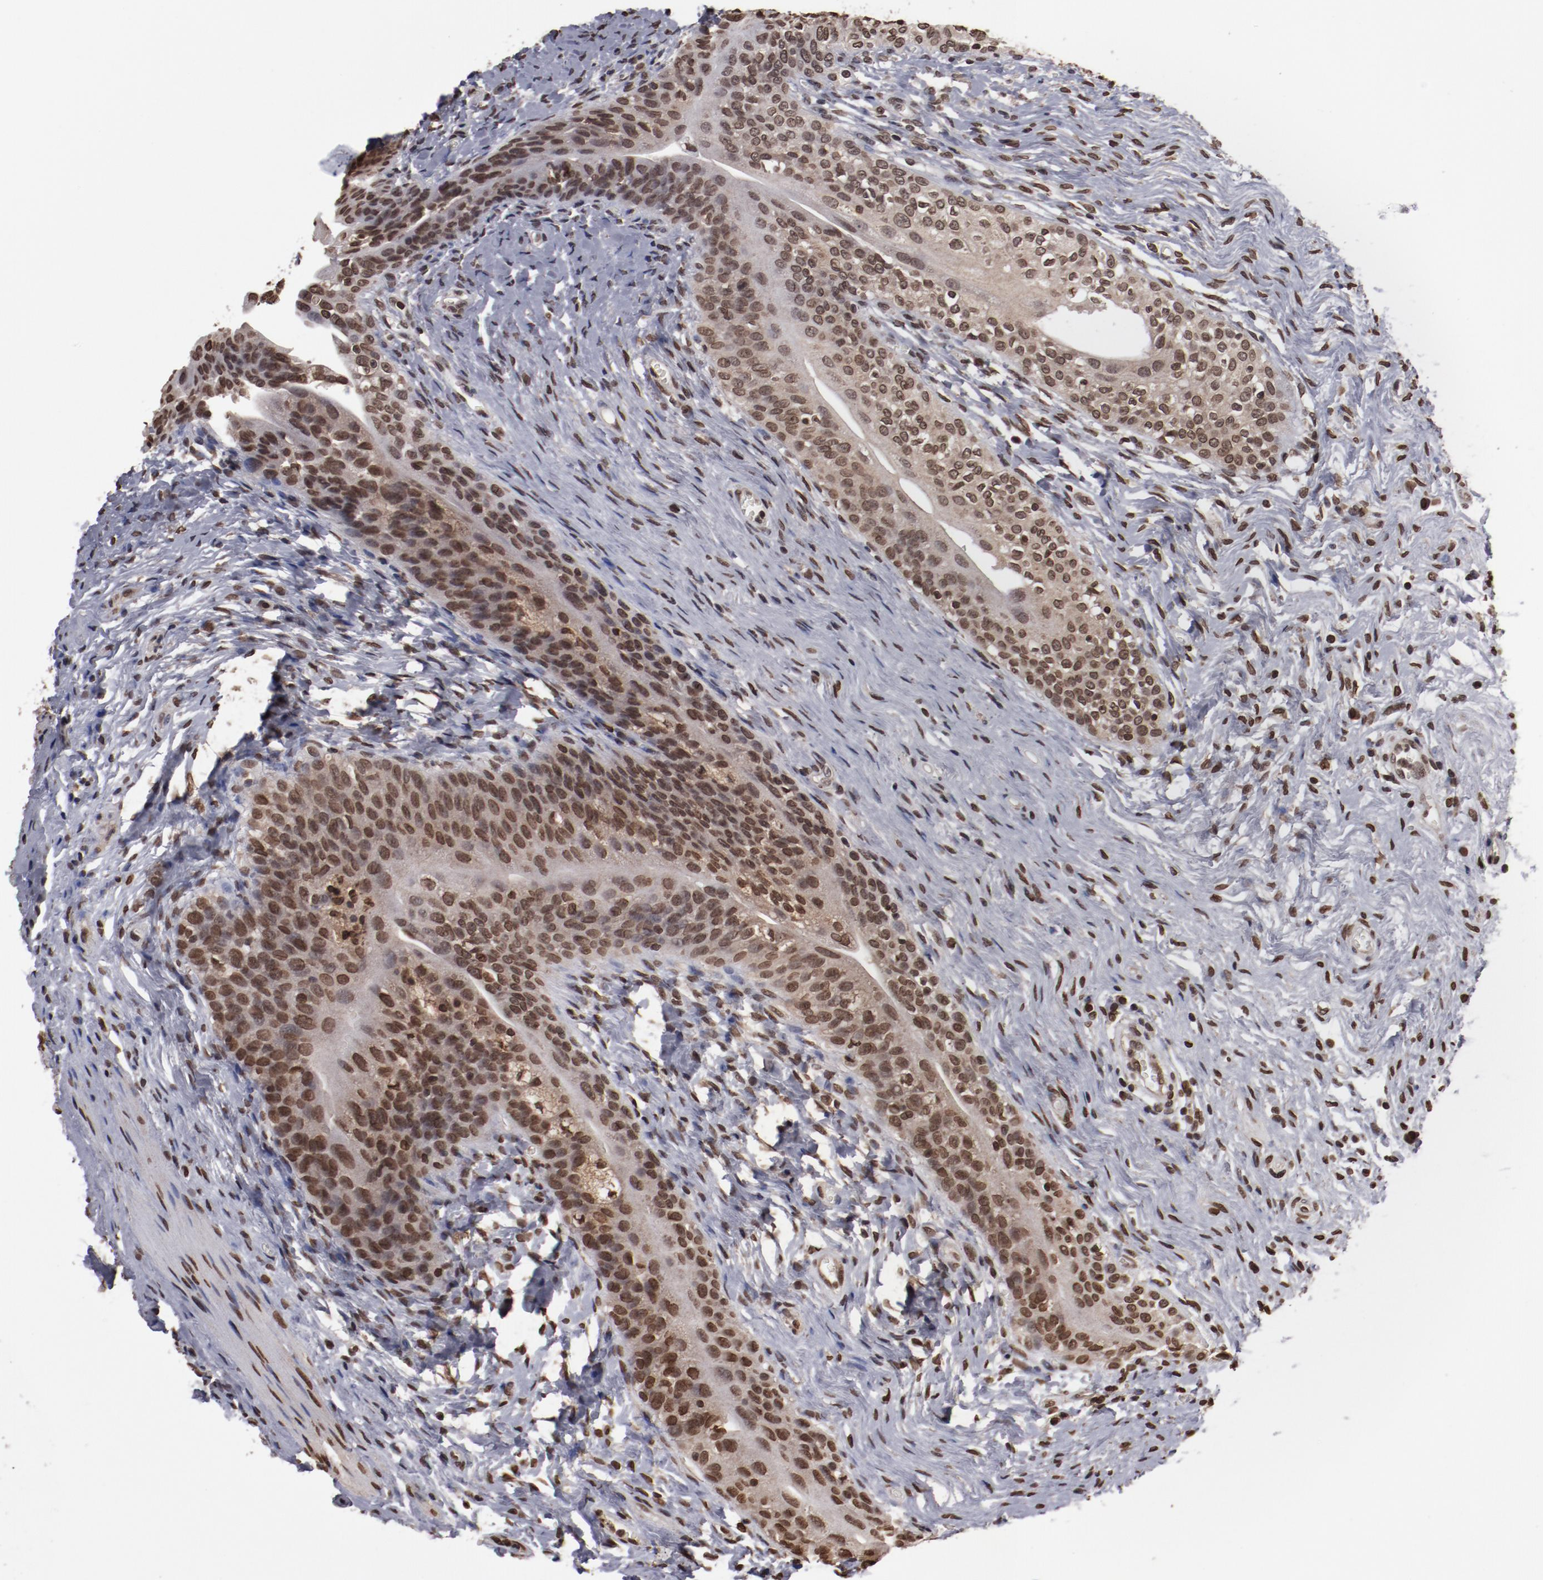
{"staining": {"intensity": "strong", "quantity": ">75%", "location": "cytoplasmic/membranous,nuclear"}, "tissue": "urinary bladder", "cell_type": "Urothelial cells", "image_type": "normal", "snomed": [{"axis": "morphology", "description": "Normal tissue, NOS"}, {"axis": "topography", "description": "Urinary bladder"}], "caption": "Urinary bladder stained with a protein marker demonstrates strong staining in urothelial cells.", "gene": "AKT1", "patient": {"sex": "female", "age": 55}}